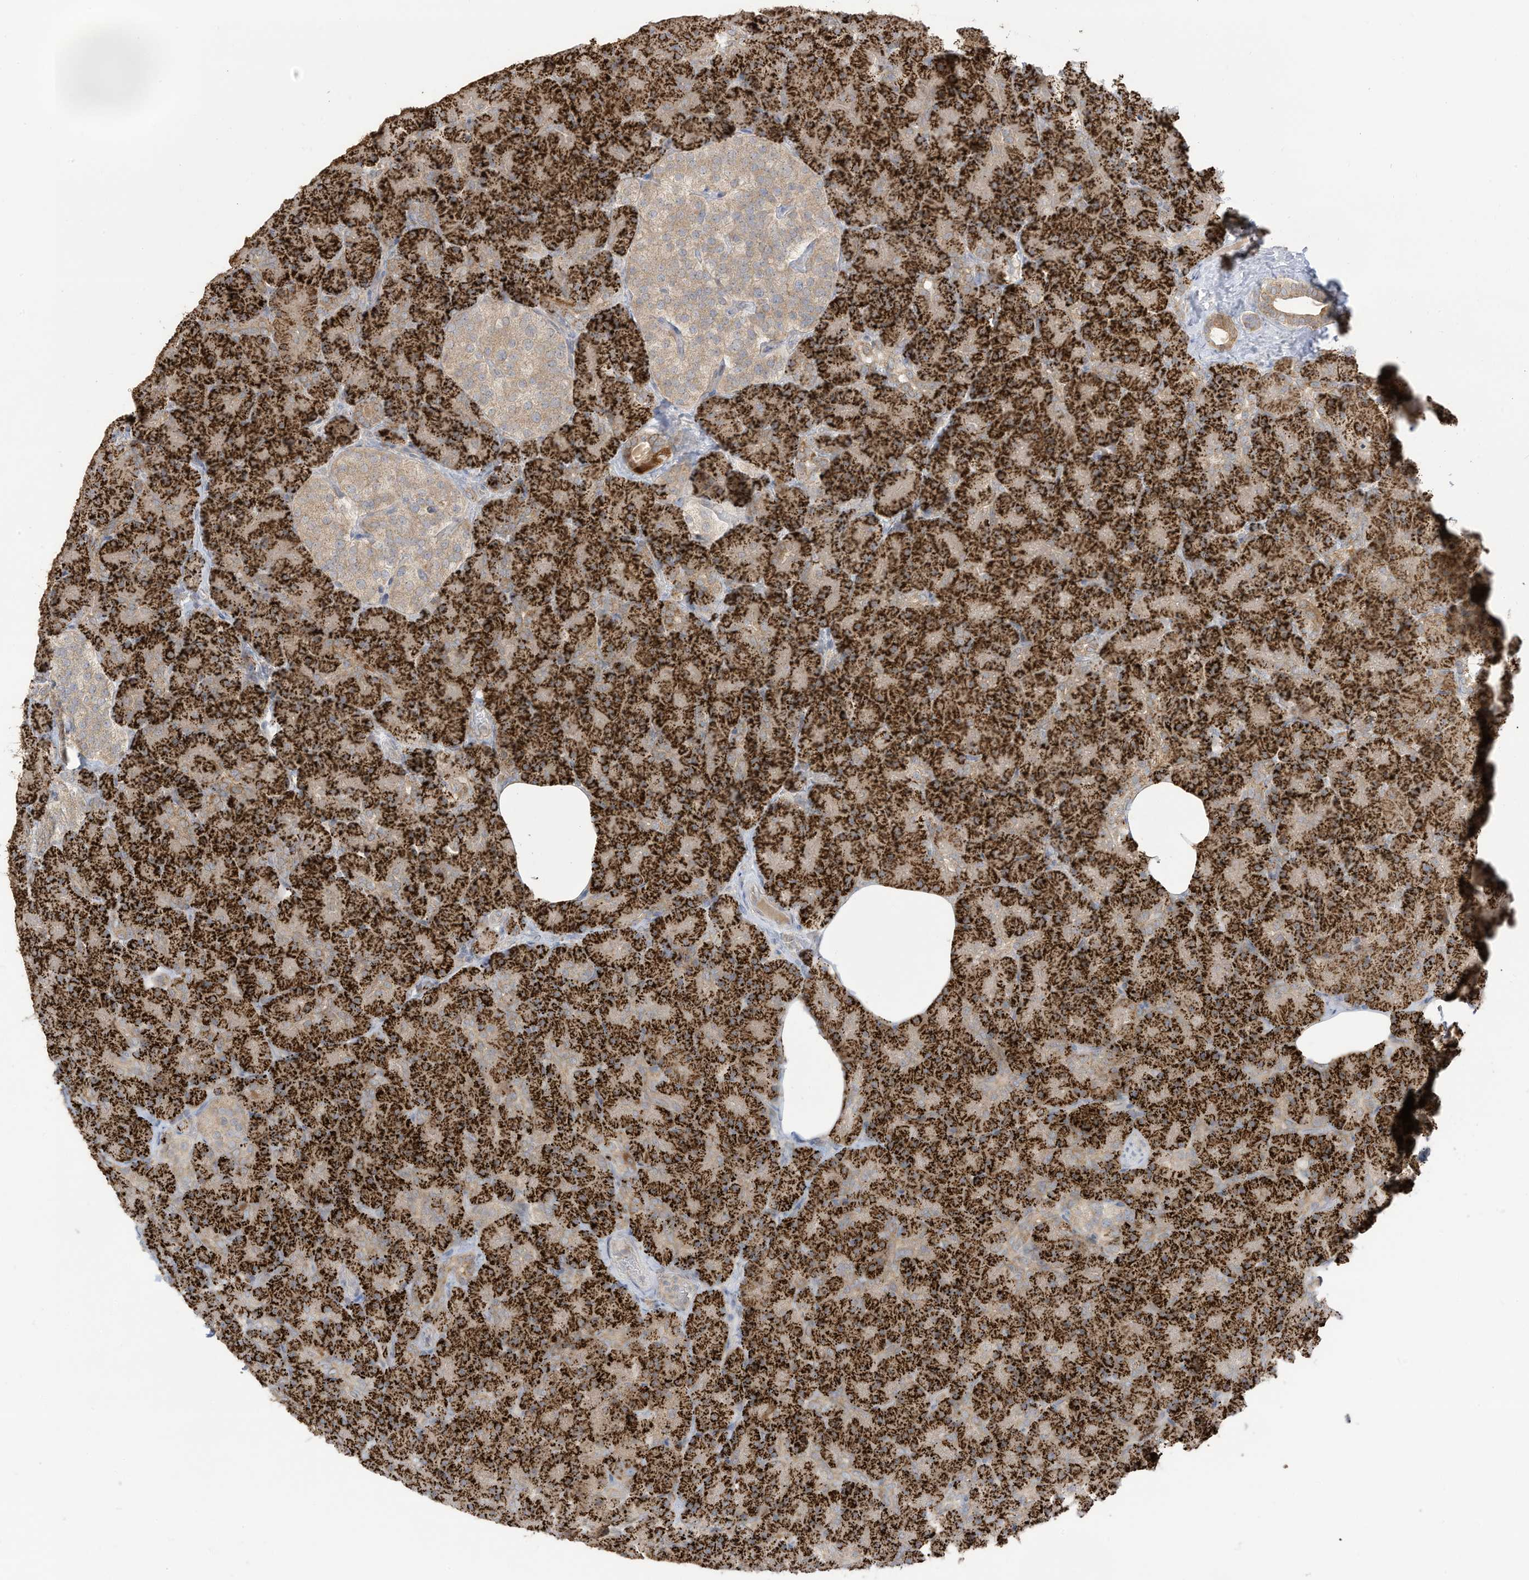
{"staining": {"intensity": "strong", "quantity": ">75%", "location": "cytoplasmic/membranous"}, "tissue": "pancreas", "cell_type": "Exocrine glandular cells", "image_type": "normal", "snomed": [{"axis": "morphology", "description": "Normal tissue, NOS"}, {"axis": "topography", "description": "Pancreas"}], "caption": "Strong cytoplasmic/membranous positivity for a protein is present in about >75% of exocrine glandular cells of benign pancreas using IHC.", "gene": "LRRN2", "patient": {"sex": "female", "age": 43}}